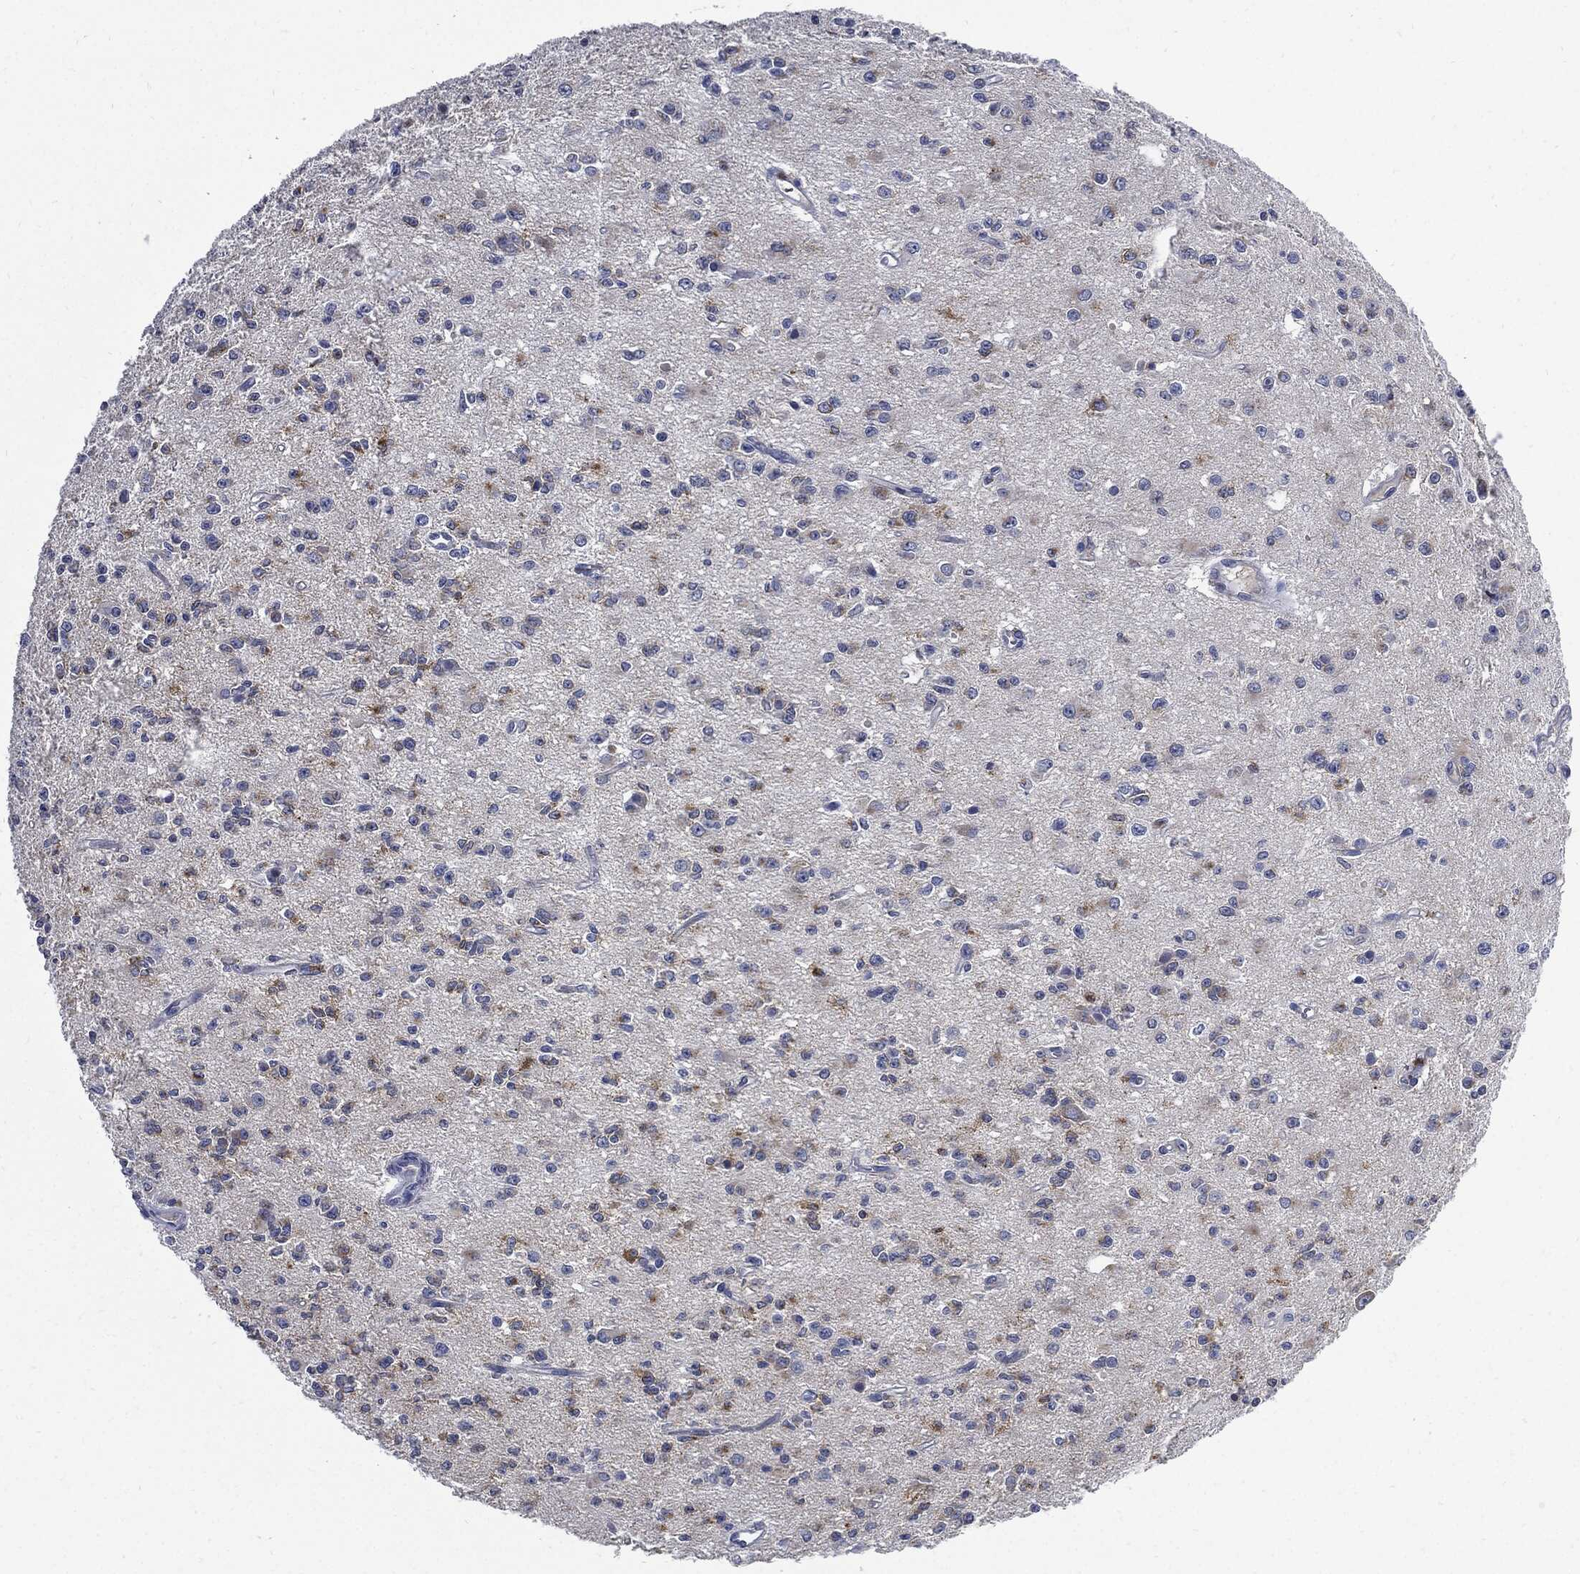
{"staining": {"intensity": "weak", "quantity": "25%-75%", "location": "cytoplasmic/membranous"}, "tissue": "glioma", "cell_type": "Tumor cells", "image_type": "cancer", "snomed": [{"axis": "morphology", "description": "Glioma, malignant, Low grade"}, {"axis": "topography", "description": "Brain"}], "caption": "An image of human glioma stained for a protein exhibits weak cytoplasmic/membranous brown staining in tumor cells.", "gene": "CPE", "patient": {"sex": "female", "age": 45}}